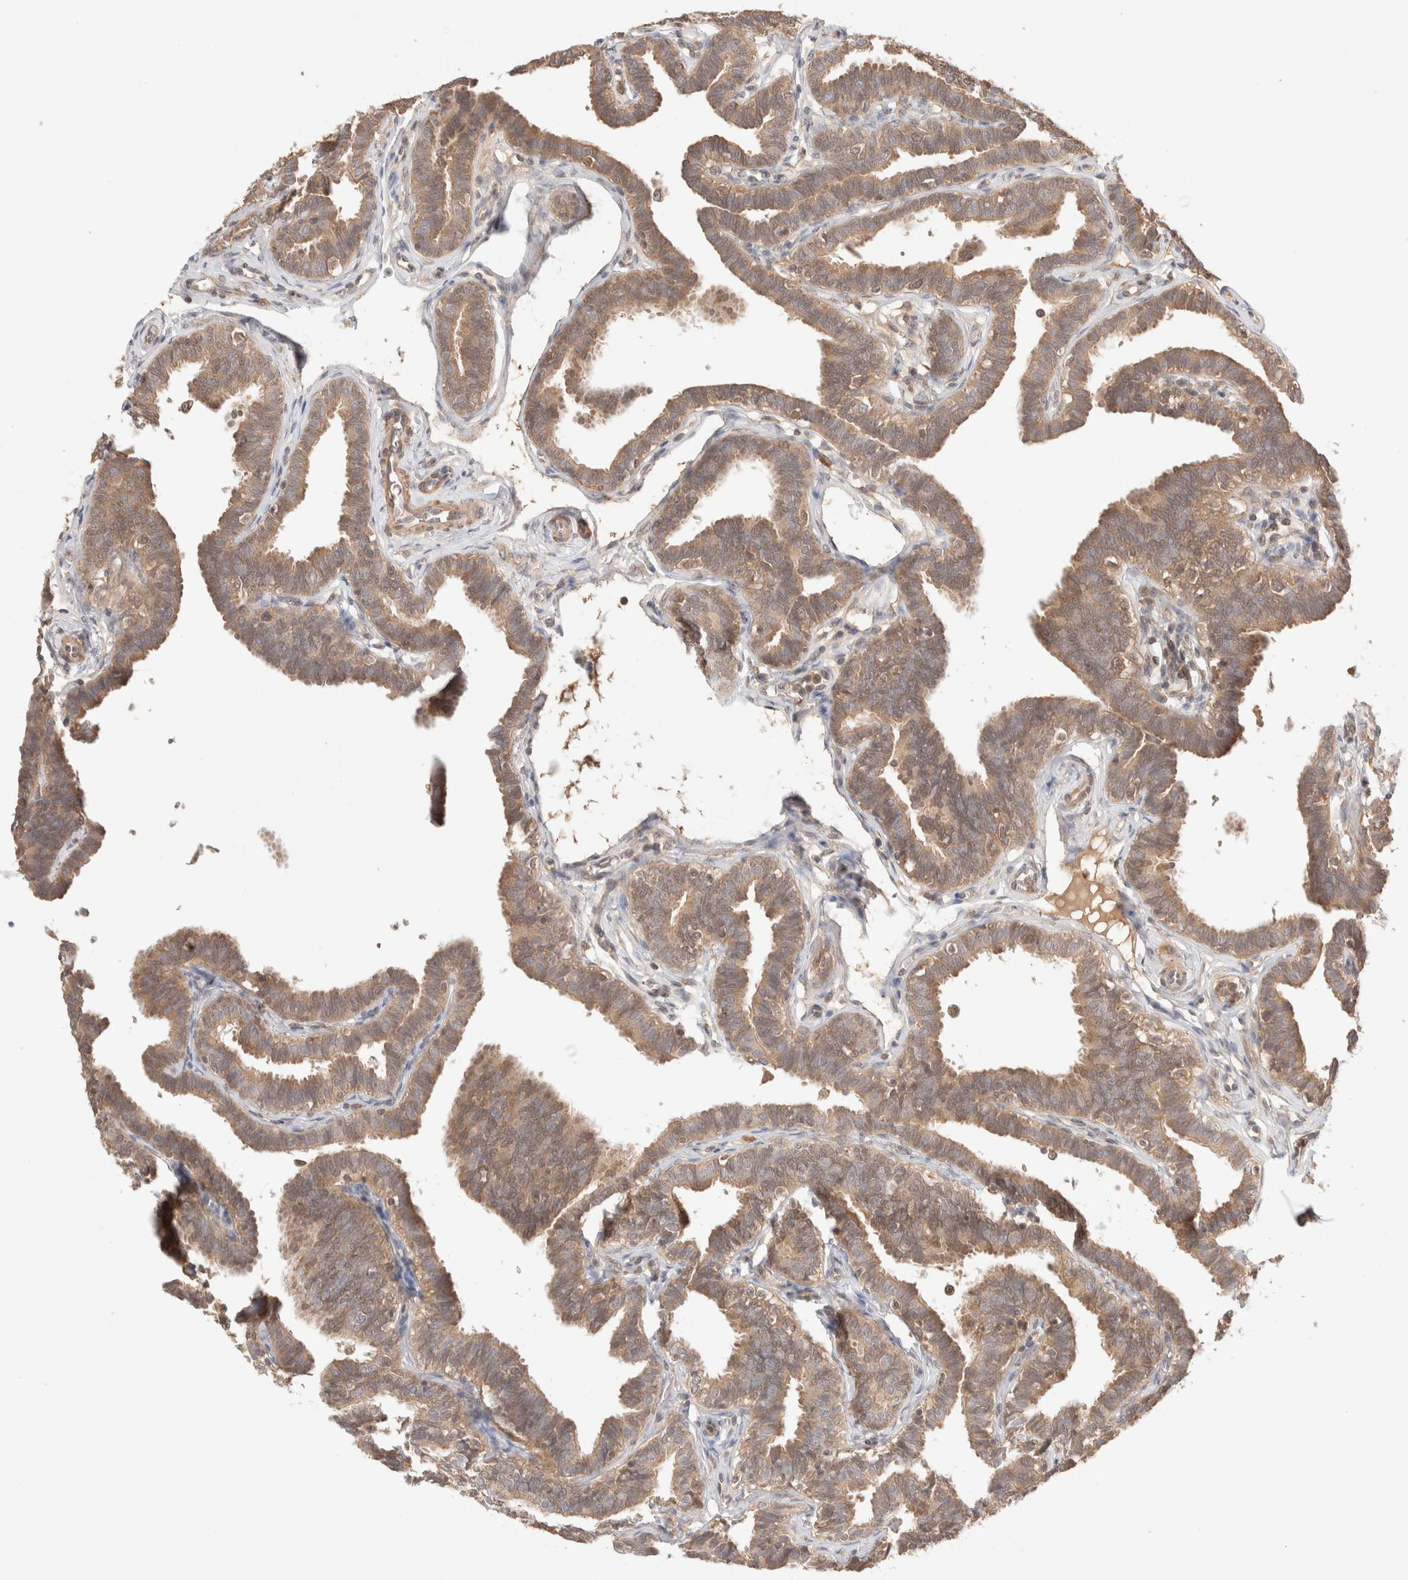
{"staining": {"intensity": "moderate", "quantity": ">75%", "location": "cytoplasmic/membranous"}, "tissue": "fallopian tube", "cell_type": "Glandular cells", "image_type": "normal", "snomed": [{"axis": "morphology", "description": "Normal tissue, NOS"}, {"axis": "topography", "description": "Fallopian tube"}, {"axis": "topography", "description": "Ovary"}], "caption": "Protein staining reveals moderate cytoplasmic/membranous expression in about >75% of glandular cells in unremarkable fallopian tube. Using DAB (brown) and hematoxylin (blue) stains, captured at high magnification using brightfield microscopy.", "gene": "CARNMT1", "patient": {"sex": "female", "age": 23}}